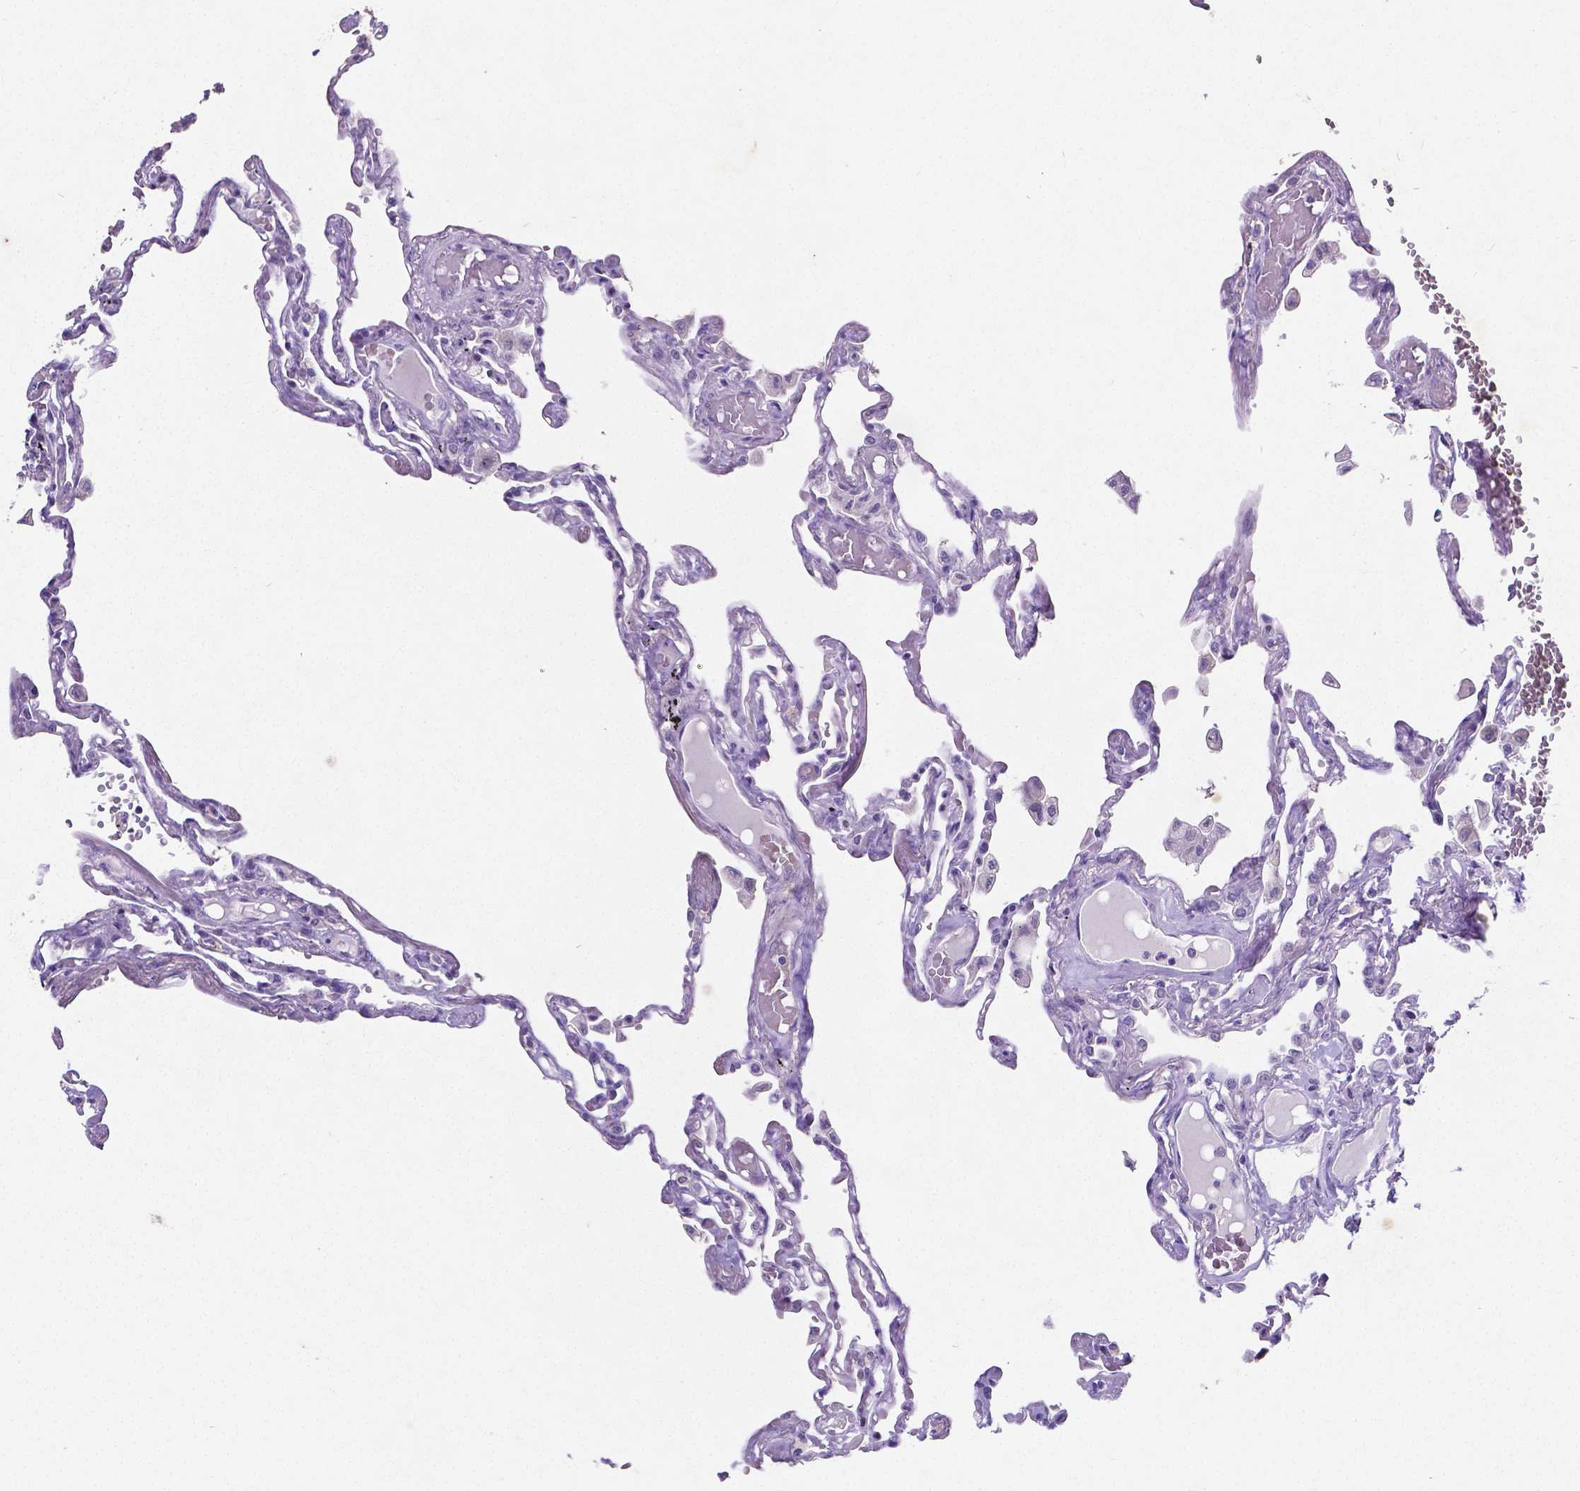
{"staining": {"intensity": "negative", "quantity": "none", "location": "none"}, "tissue": "lung", "cell_type": "Alveolar cells", "image_type": "normal", "snomed": [{"axis": "morphology", "description": "Normal tissue, NOS"}, {"axis": "morphology", "description": "Adenocarcinoma, NOS"}, {"axis": "topography", "description": "Cartilage tissue"}, {"axis": "topography", "description": "Lung"}], "caption": "This is a photomicrograph of immunohistochemistry staining of benign lung, which shows no expression in alveolar cells.", "gene": "SATB2", "patient": {"sex": "female", "age": 67}}